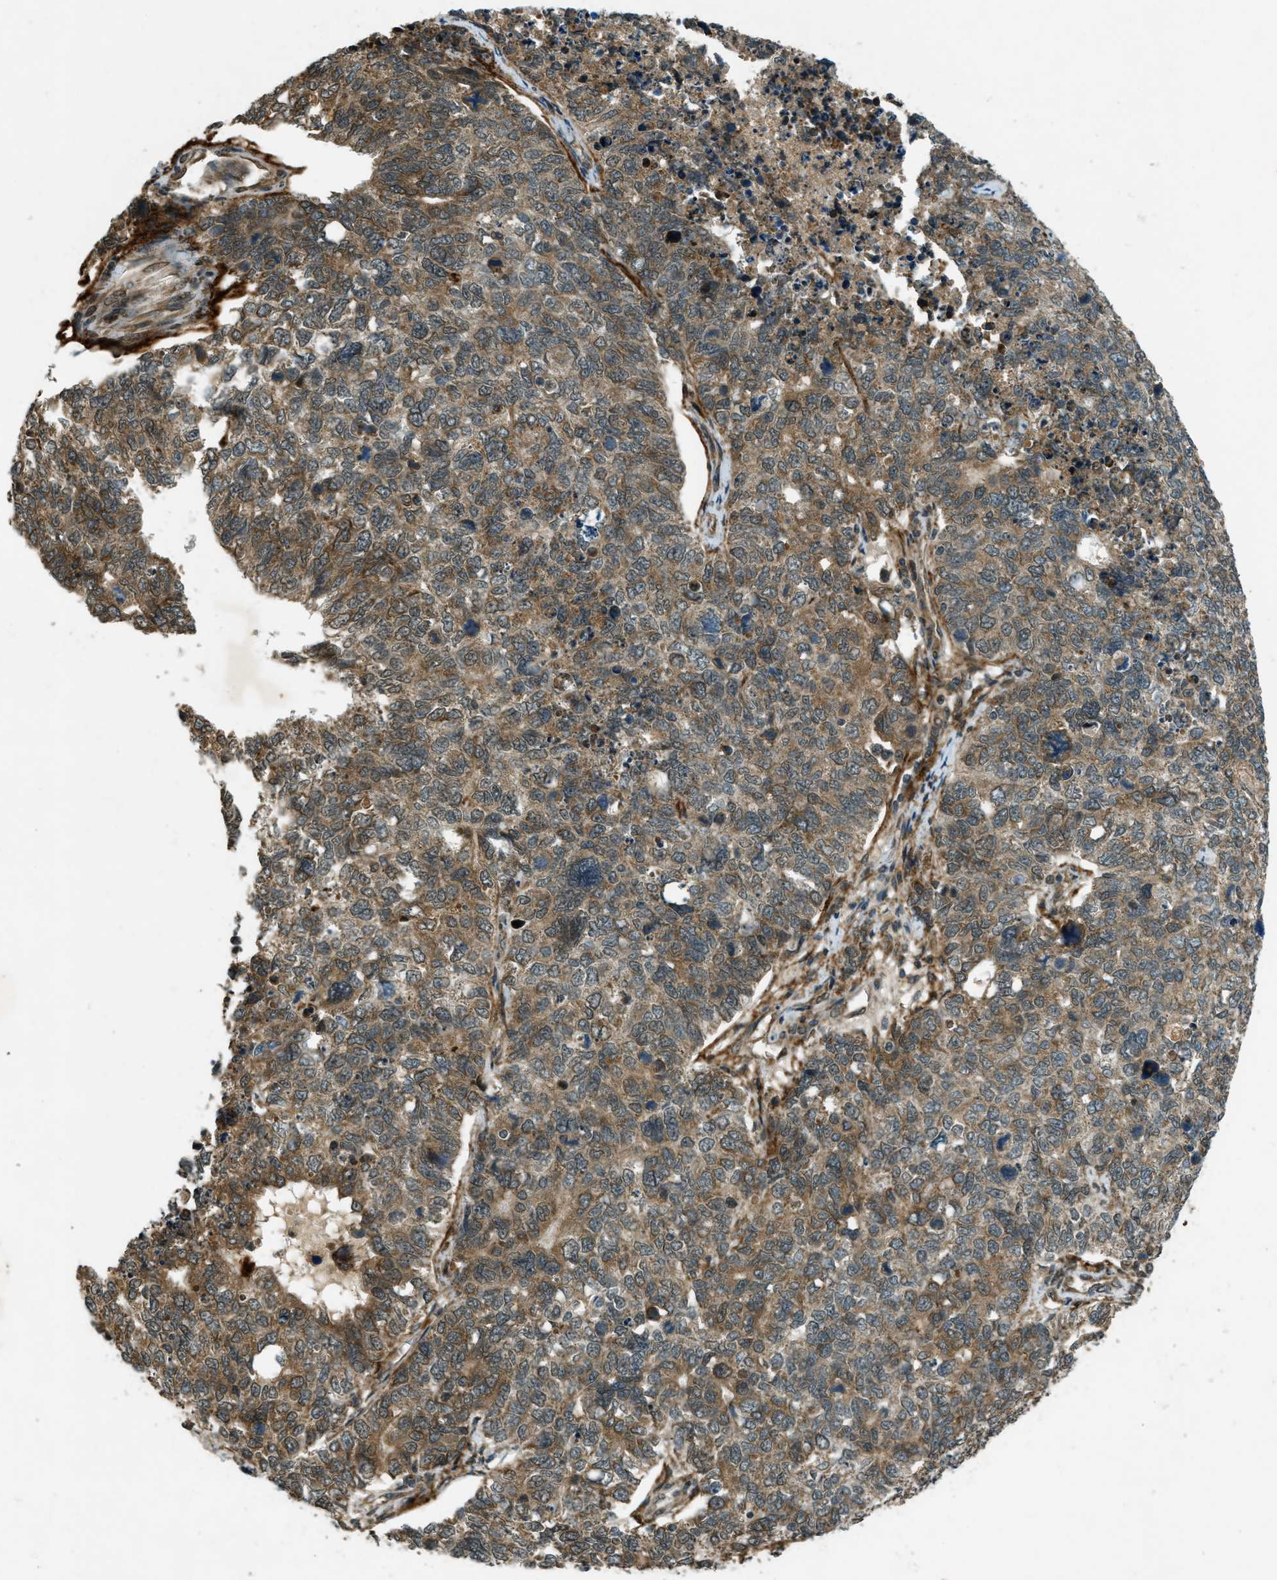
{"staining": {"intensity": "moderate", "quantity": ">75%", "location": "cytoplasmic/membranous"}, "tissue": "cervical cancer", "cell_type": "Tumor cells", "image_type": "cancer", "snomed": [{"axis": "morphology", "description": "Squamous cell carcinoma, NOS"}, {"axis": "topography", "description": "Cervix"}], "caption": "Human cervical cancer (squamous cell carcinoma) stained with a protein marker displays moderate staining in tumor cells.", "gene": "EIF2AK3", "patient": {"sex": "female", "age": 63}}